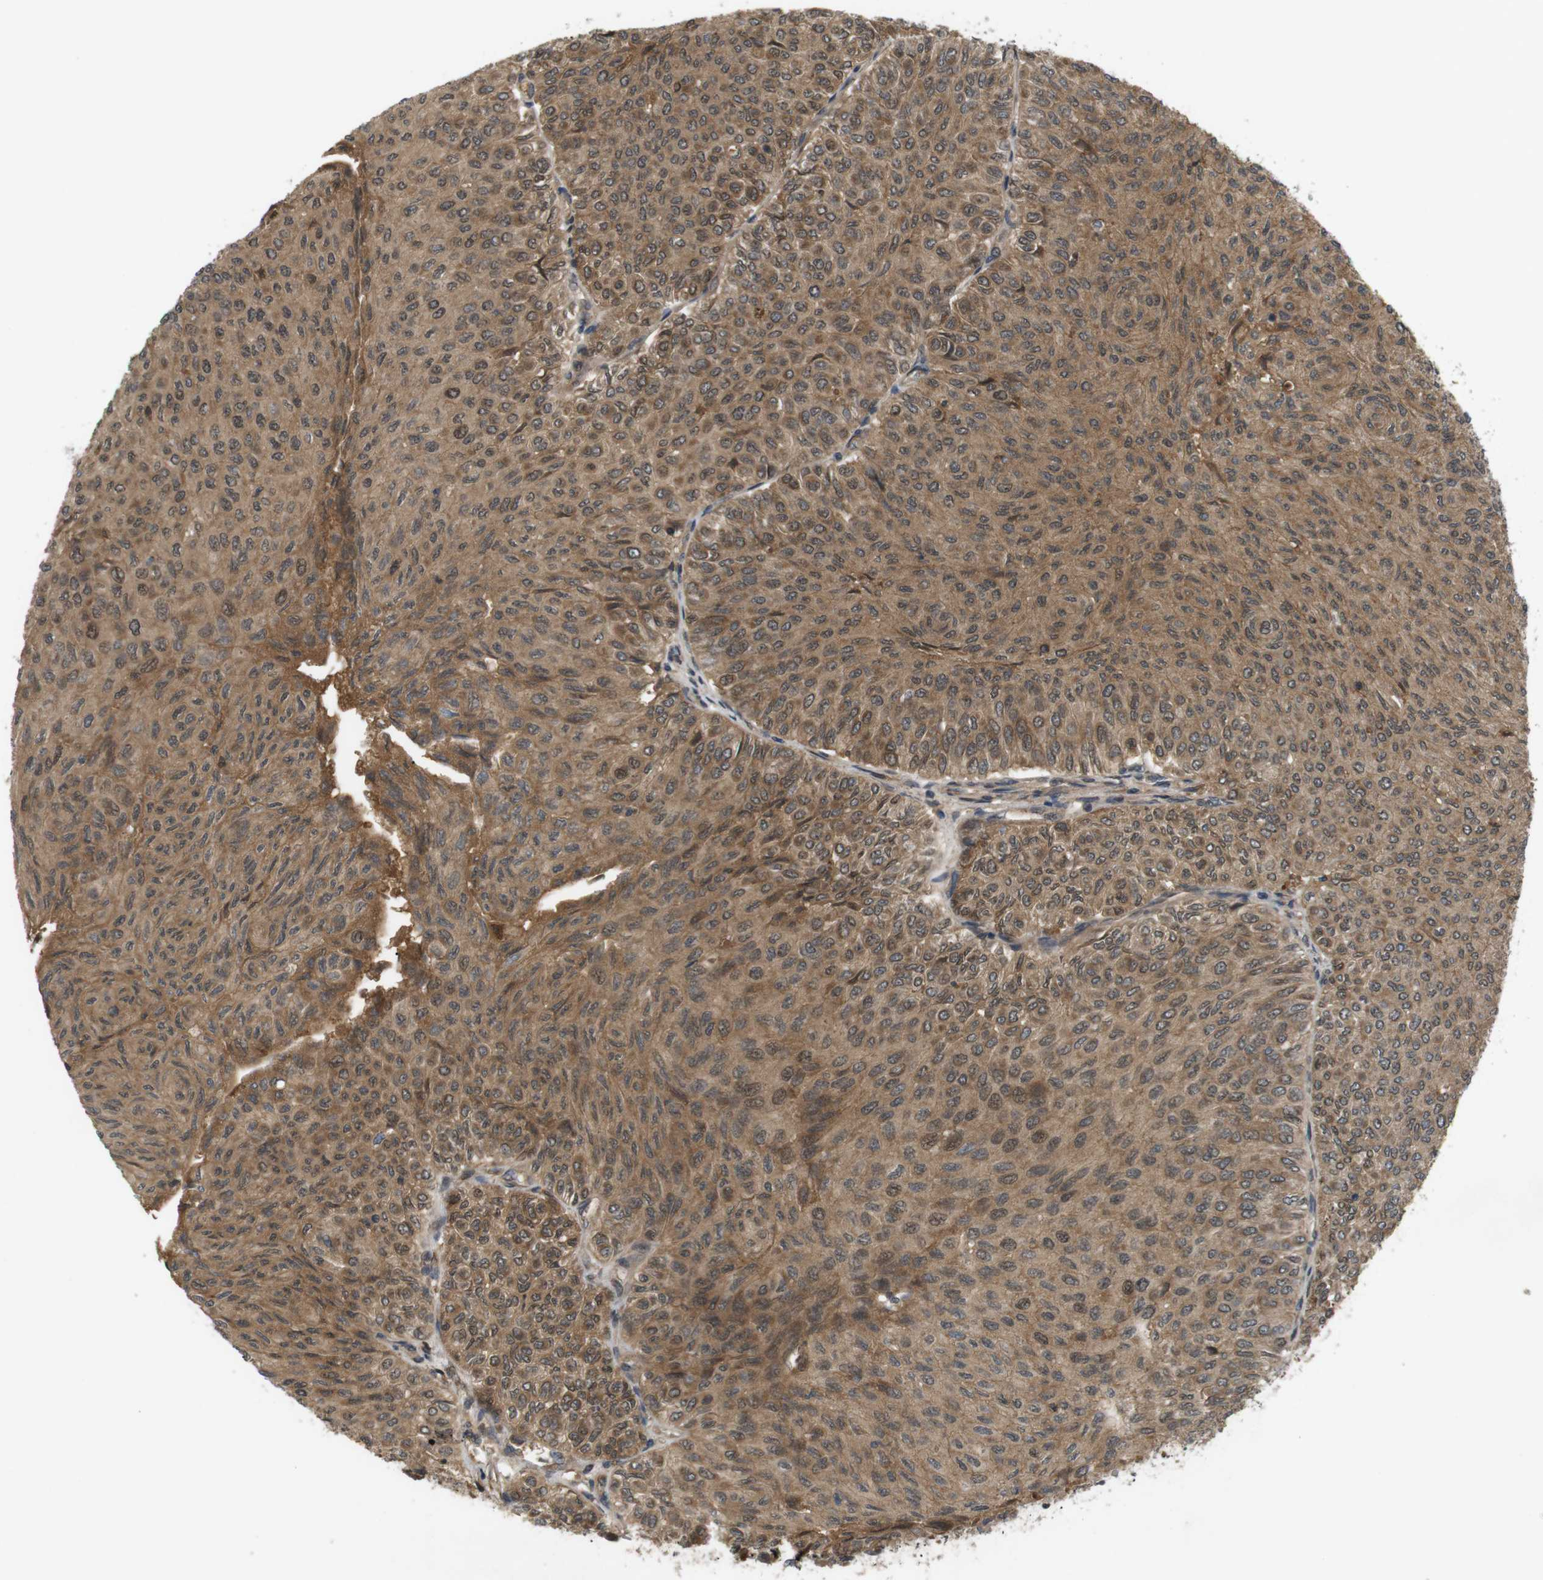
{"staining": {"intensity": "moderate", "quantity": ">75%", "location": "cytoplasmic/membranous"}, "tissue": "urothelial cancer", "cell_type": "Tumor cells", "image_type": "cancer", "snomed": [{"axis": "morphology", "description": "Urothelial carcinoma, Low grade"}, {"axis": "topography", "description": "Urinary bladder"}], "caption": "Protein staining of urothelial carcinoma (low-grade) tissue shows moderate cytoplasmic/membranous expression in about >75% of tumor cells.", "gene": "NFKBIE", "patient": {"sex": "male", "age": 78}}